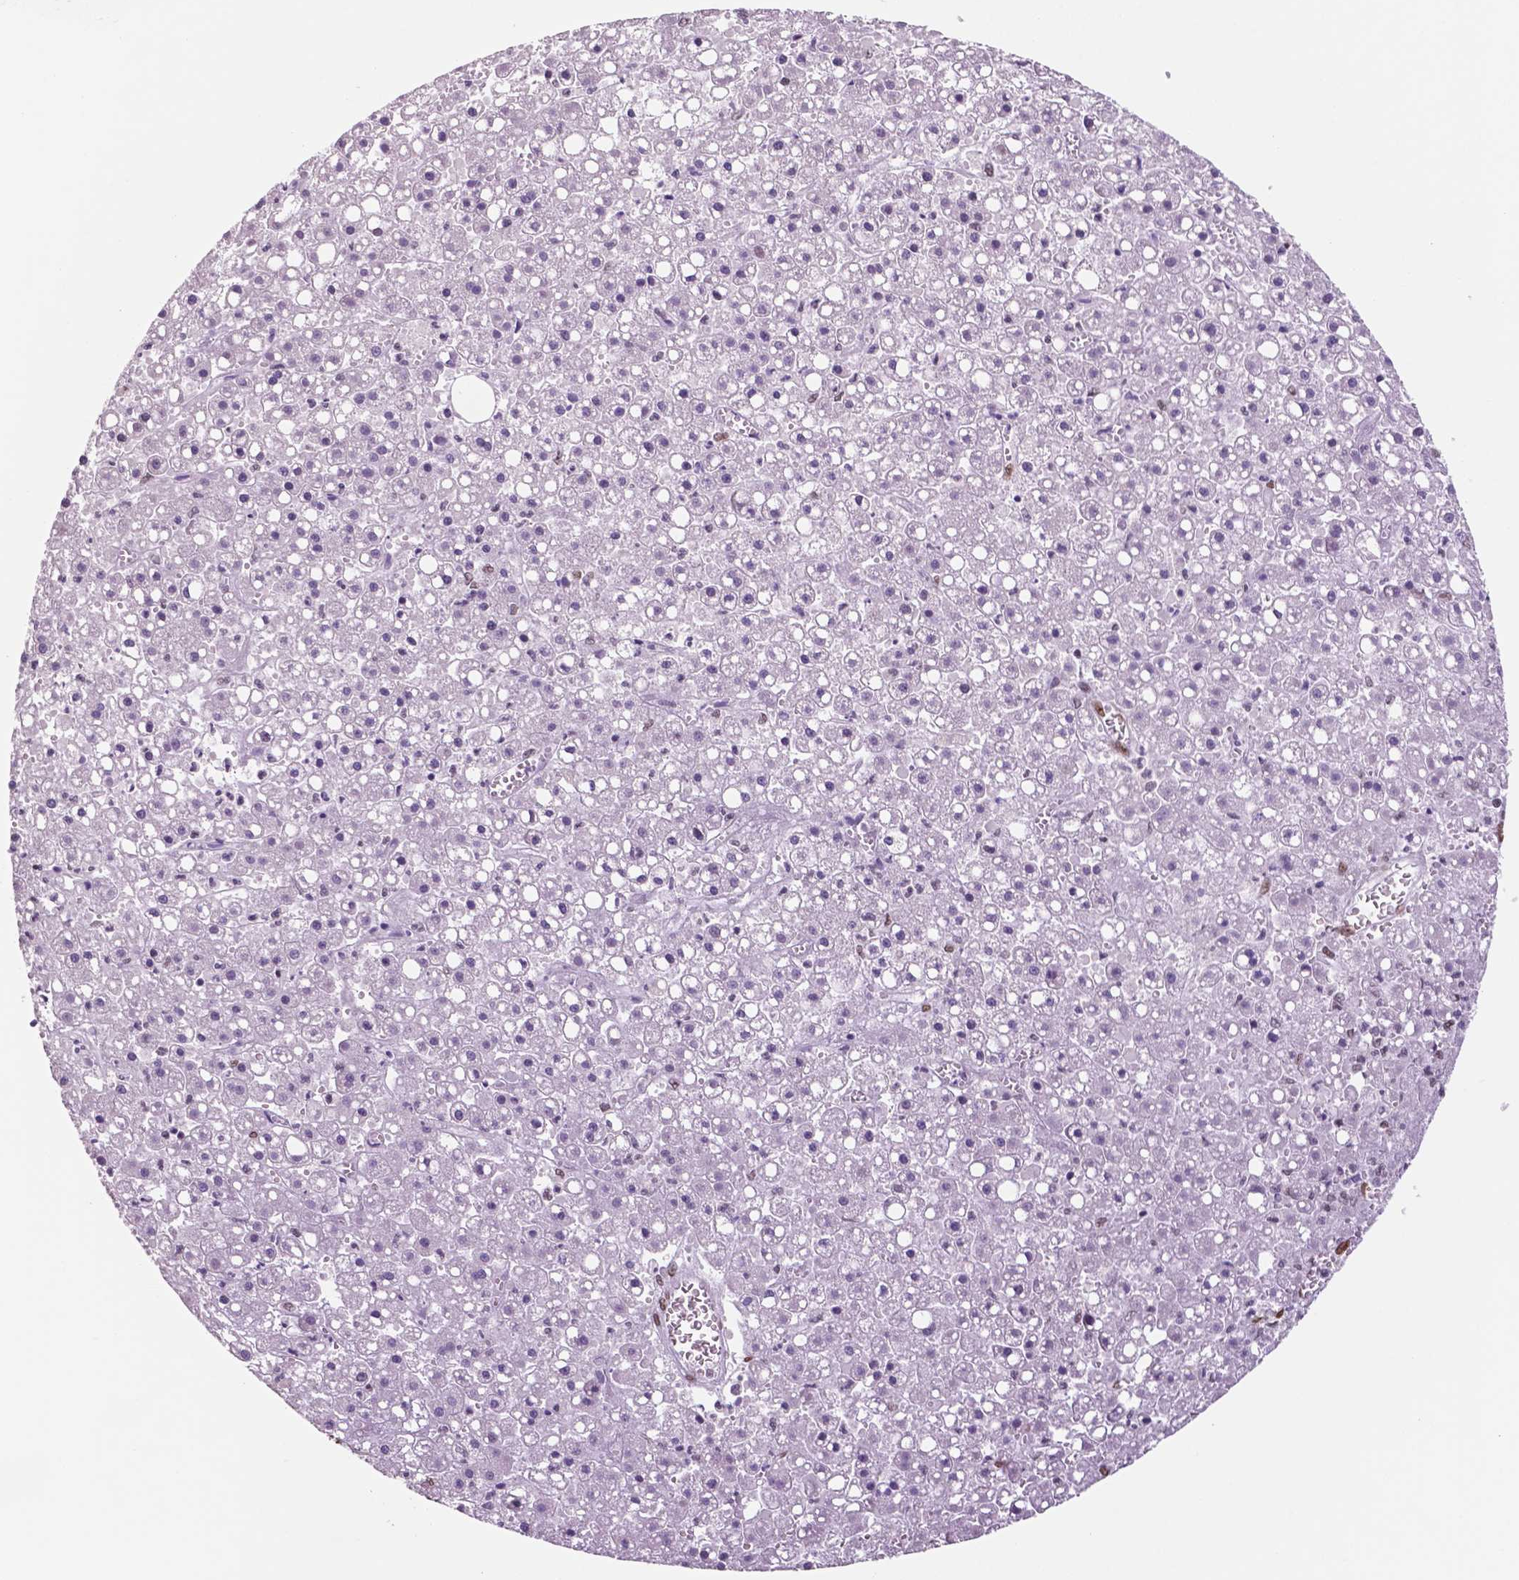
{"staining": {"intensity": "negative", "quantity": "none", "location": "none"}, "tissue": "liver cancer", "cell_type": "Tumor cells", "image_type": "cancer", "snomed": [{"axis": "morphology", "description": "Carcinoma, Hepatocellular, NOS"}, {"axis": "topography", "description": "Liver"}], "caption": "IHC micrograph of neoplastic tissue: human hepatocellular carcinoma (liver) stained with DAB reveals no significant protein expression in tumor cells.", "gene": "MSH6", "patient": {"sex": "male", "age": 67}}